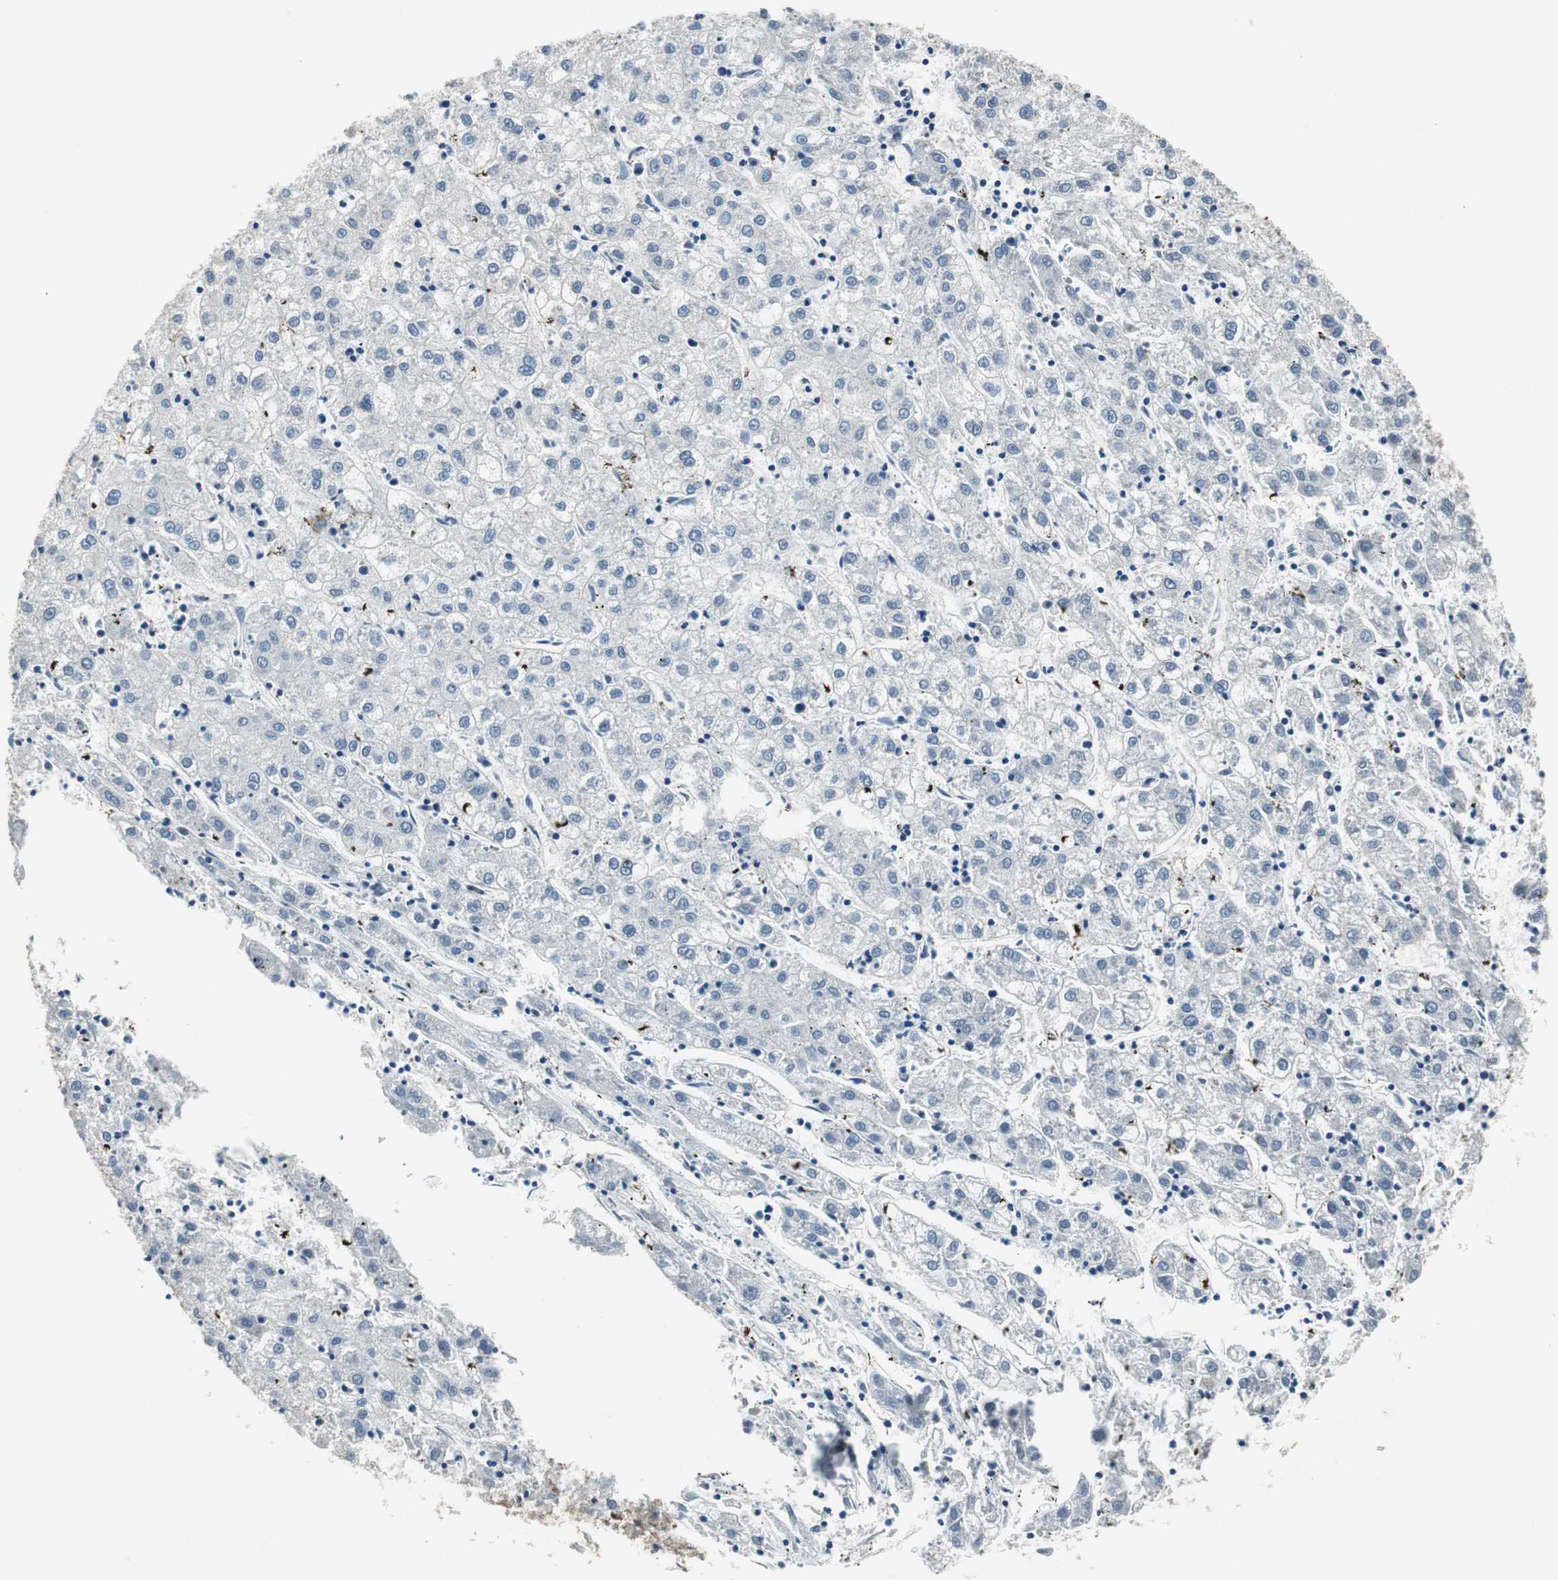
{"staining": {"intensity": "negative", "quantity": "none", "location": "none"}, "tissue": "liver cancer", "cell_type": "Tumor cells", "image_type": "cancer", "snomed": [{"axis": "morphology", "description": "Carcinoma, Hepatocellular, NOS"}, {"axis": "topography", "description": "Liver"}], "caption": "Tumor cells show no significant protein staining in liver hepatocellular carcinoma.", "gene": "MAFB", "patient": {"sex": "male", "age": 72}}